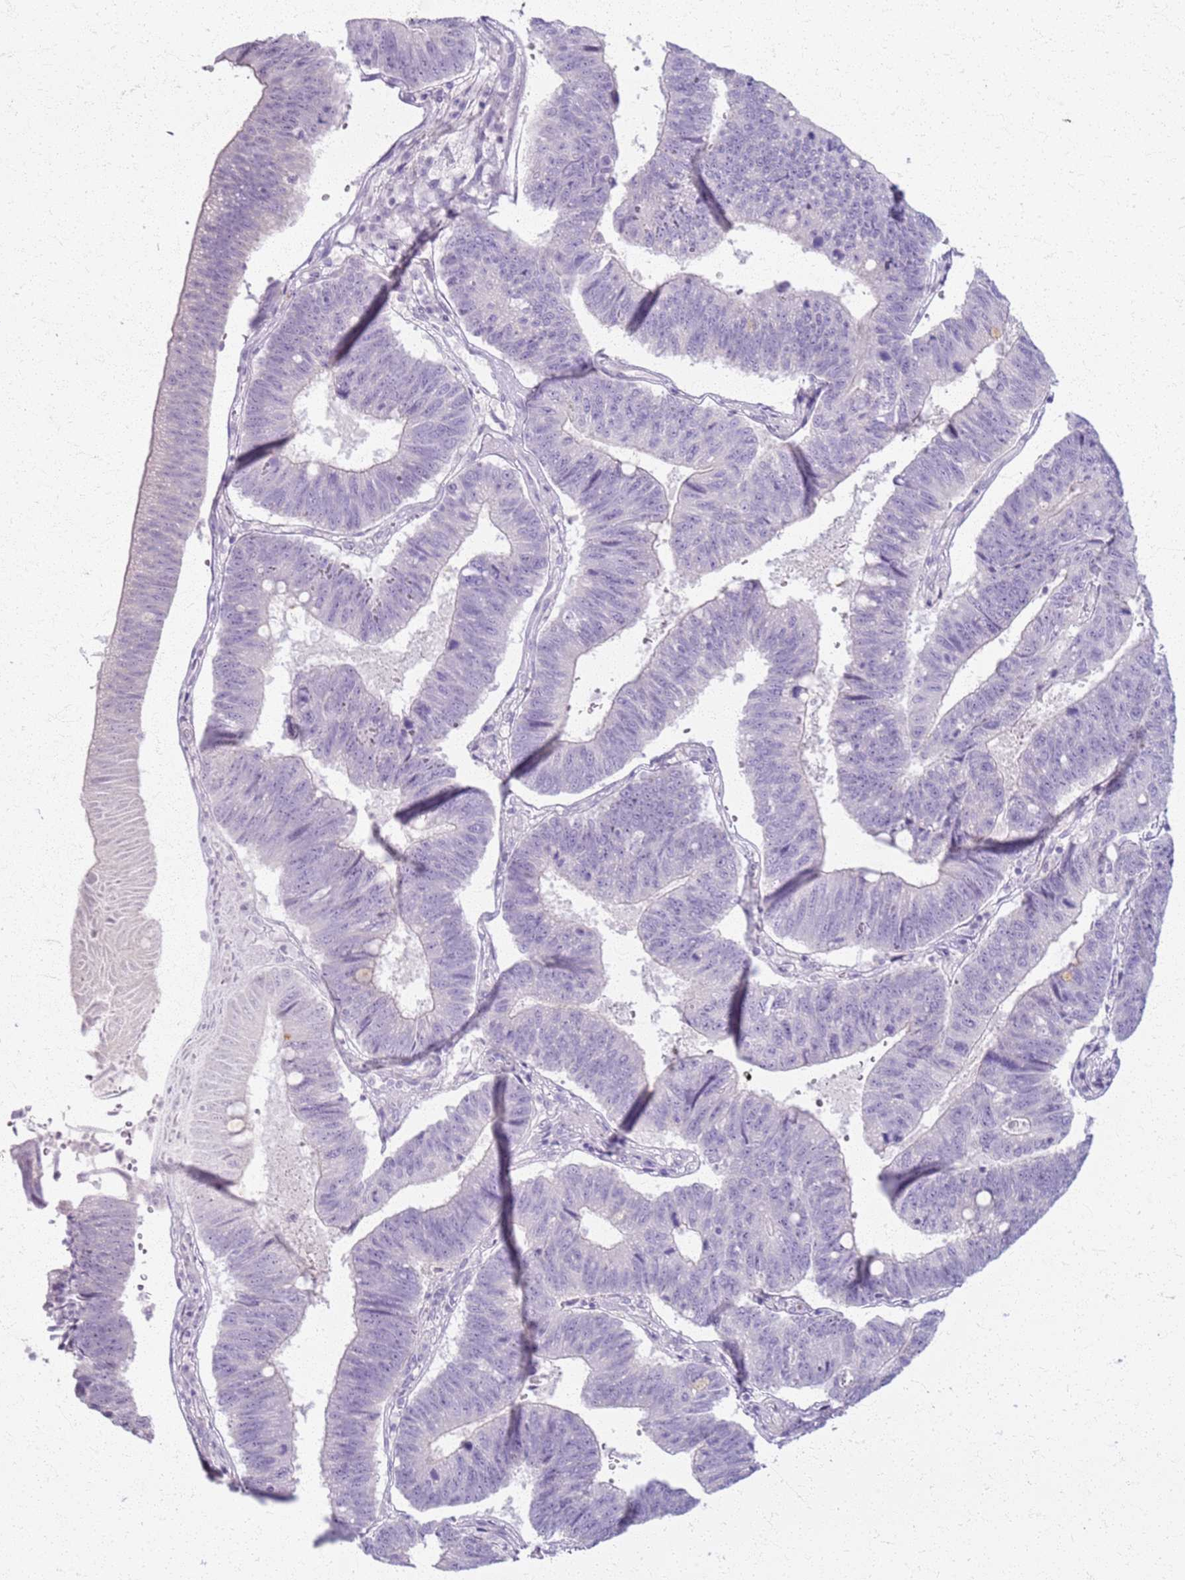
{"staining": {"intensity": "negative", "quantity": "none", "location": "none"}, "tissue": "stomach cancer", "cell_type": "Tumor cells", "image_type": "cancer", "snomed": [{"axis": "morphology", "description": "Adenocarcinoma, NOS"}, {"axis": "topography", "description": "Stomach"}], "caption": "Tumor cells show no significant staining in stomach cancer.", "gene": "CSRP3", "patient": {"sex": "male", "age": 59}}